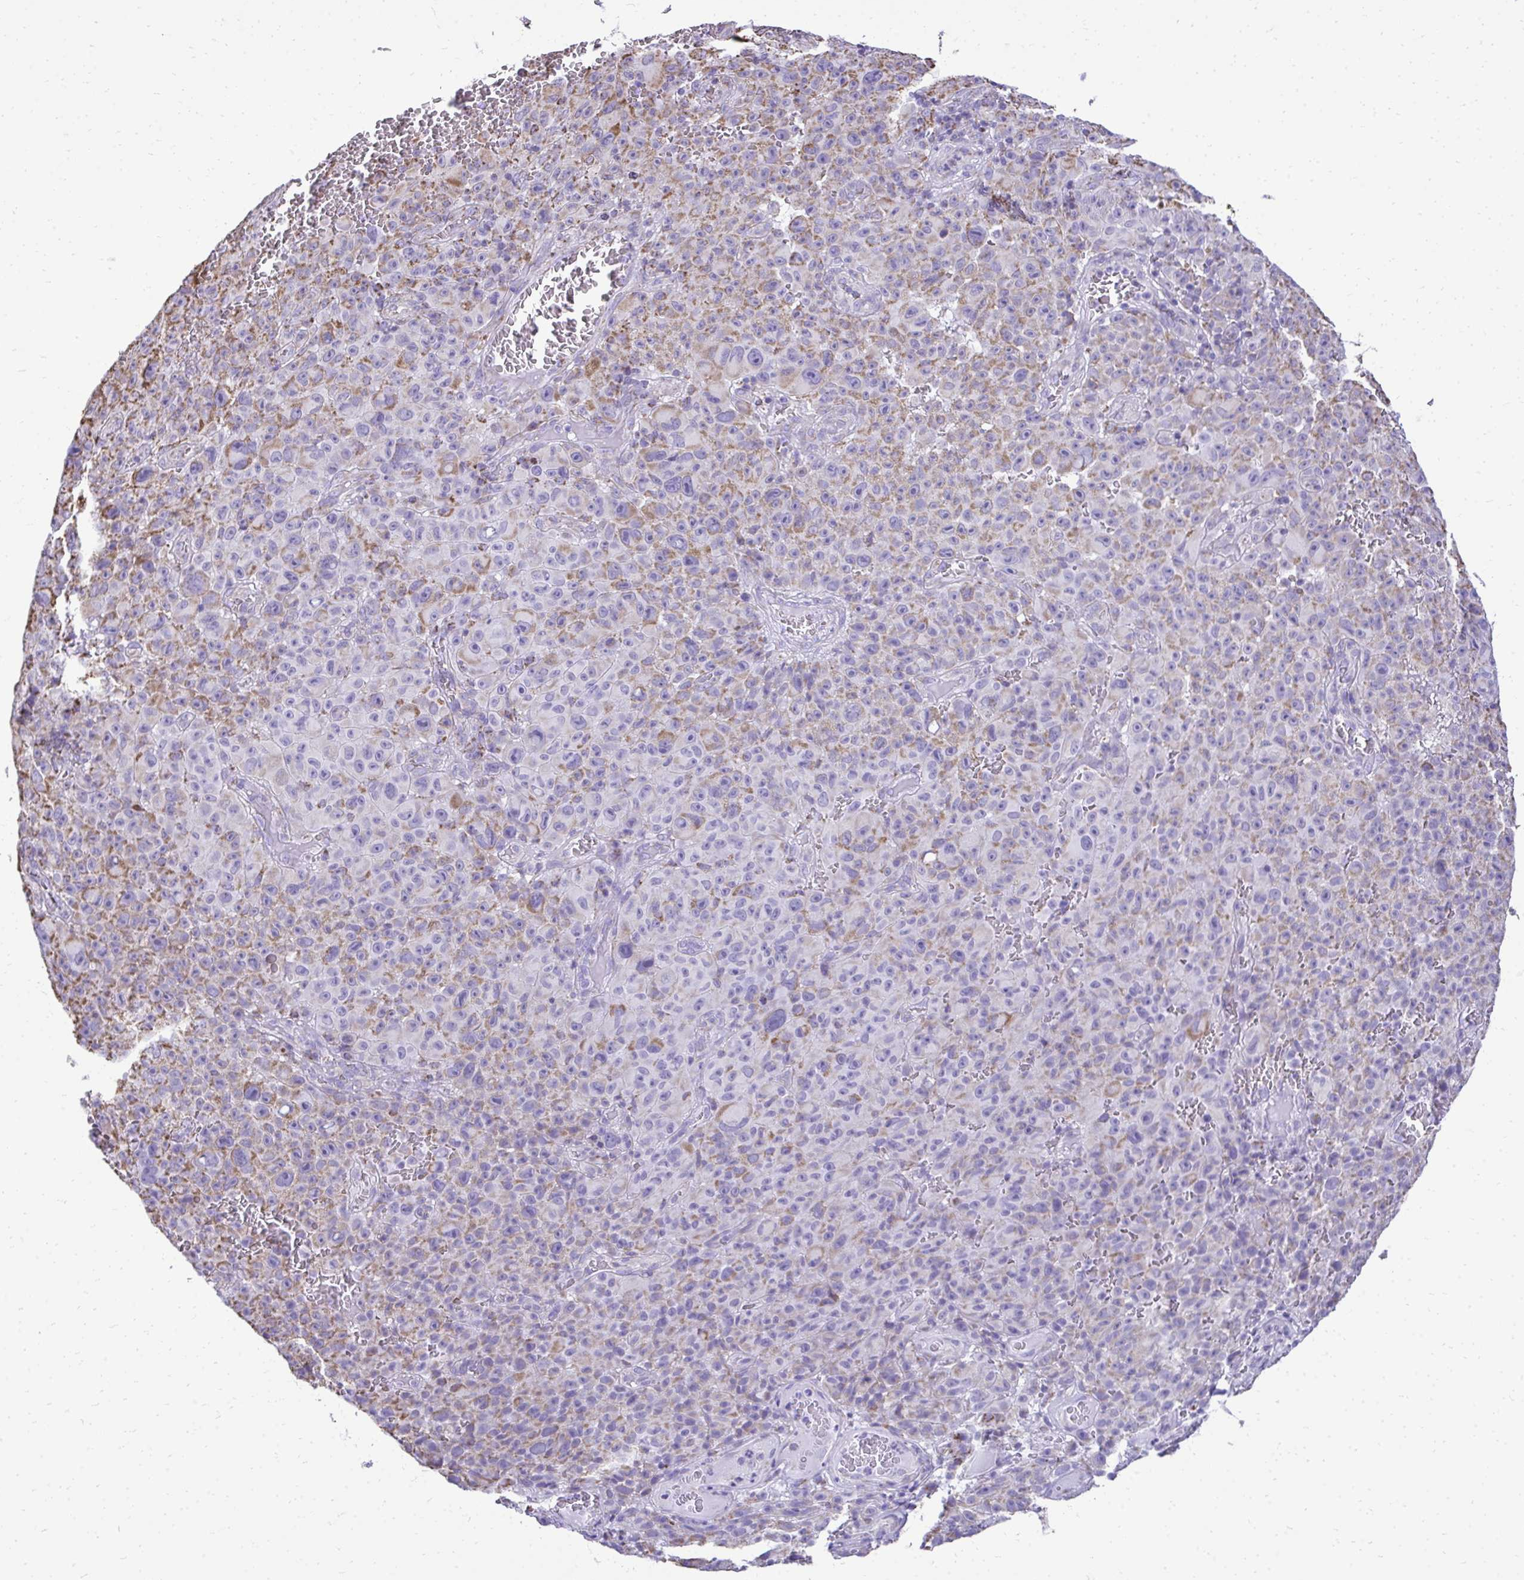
{"staining": {"intensity": "weak", "quantity": "25%-75%", "location": "cytoplasmic/membranous"}, "tissue": "melanoma", "cell_type": "Tumor cells", "image_type": "cancer", "snomed": [{"axis": "morphology", "description": "Malignant melanoma, NOS"}, {"axis": "topography", "description": "Skin"}], "caption": "A photomicrograph showing weak cytoplasmic/membranous staining in about 25%-75% of tumor cells in malignant melanoma, as visualized by brown immunohistochemical staining.", "gene": "MPZL2", "patient": {"sex": "female", "age": 82}}